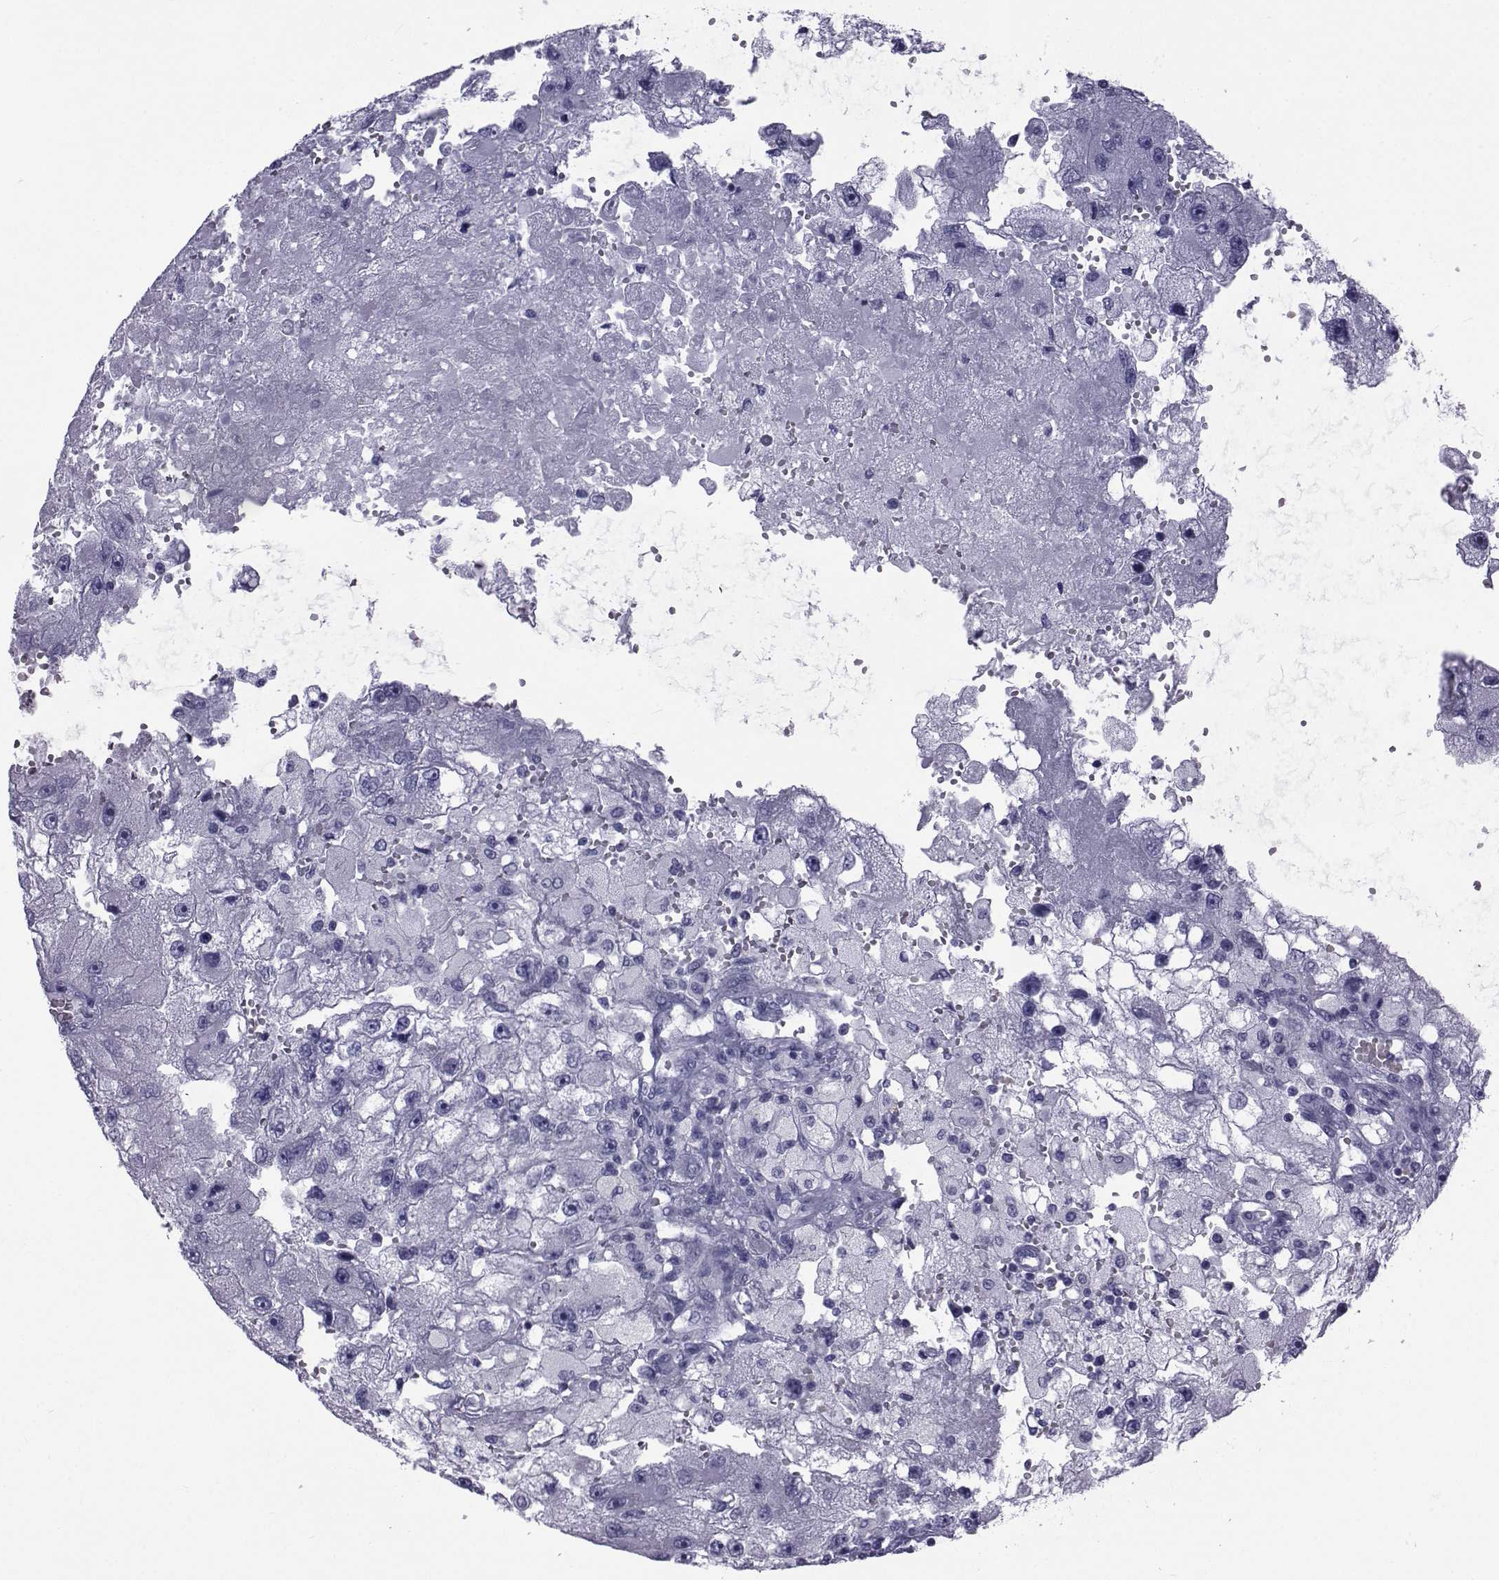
{"staining": {"intensity": "negative", "quantity": "none", "location": "none"}, "tissue": "renal cancer", "cell_type": "Tumor cells", "image_type": "cancer", "snomed": [{"axis": "morphology", "description": "Adenocarcinoma, NOS"}, {"axis": "topography", "description": "Kidney"}], "caption": "Image shows no significant protein expression in tumor cells of renal cancer.", "gene": "SPANXD", "patient": {"sex": "male", "age": 63}}